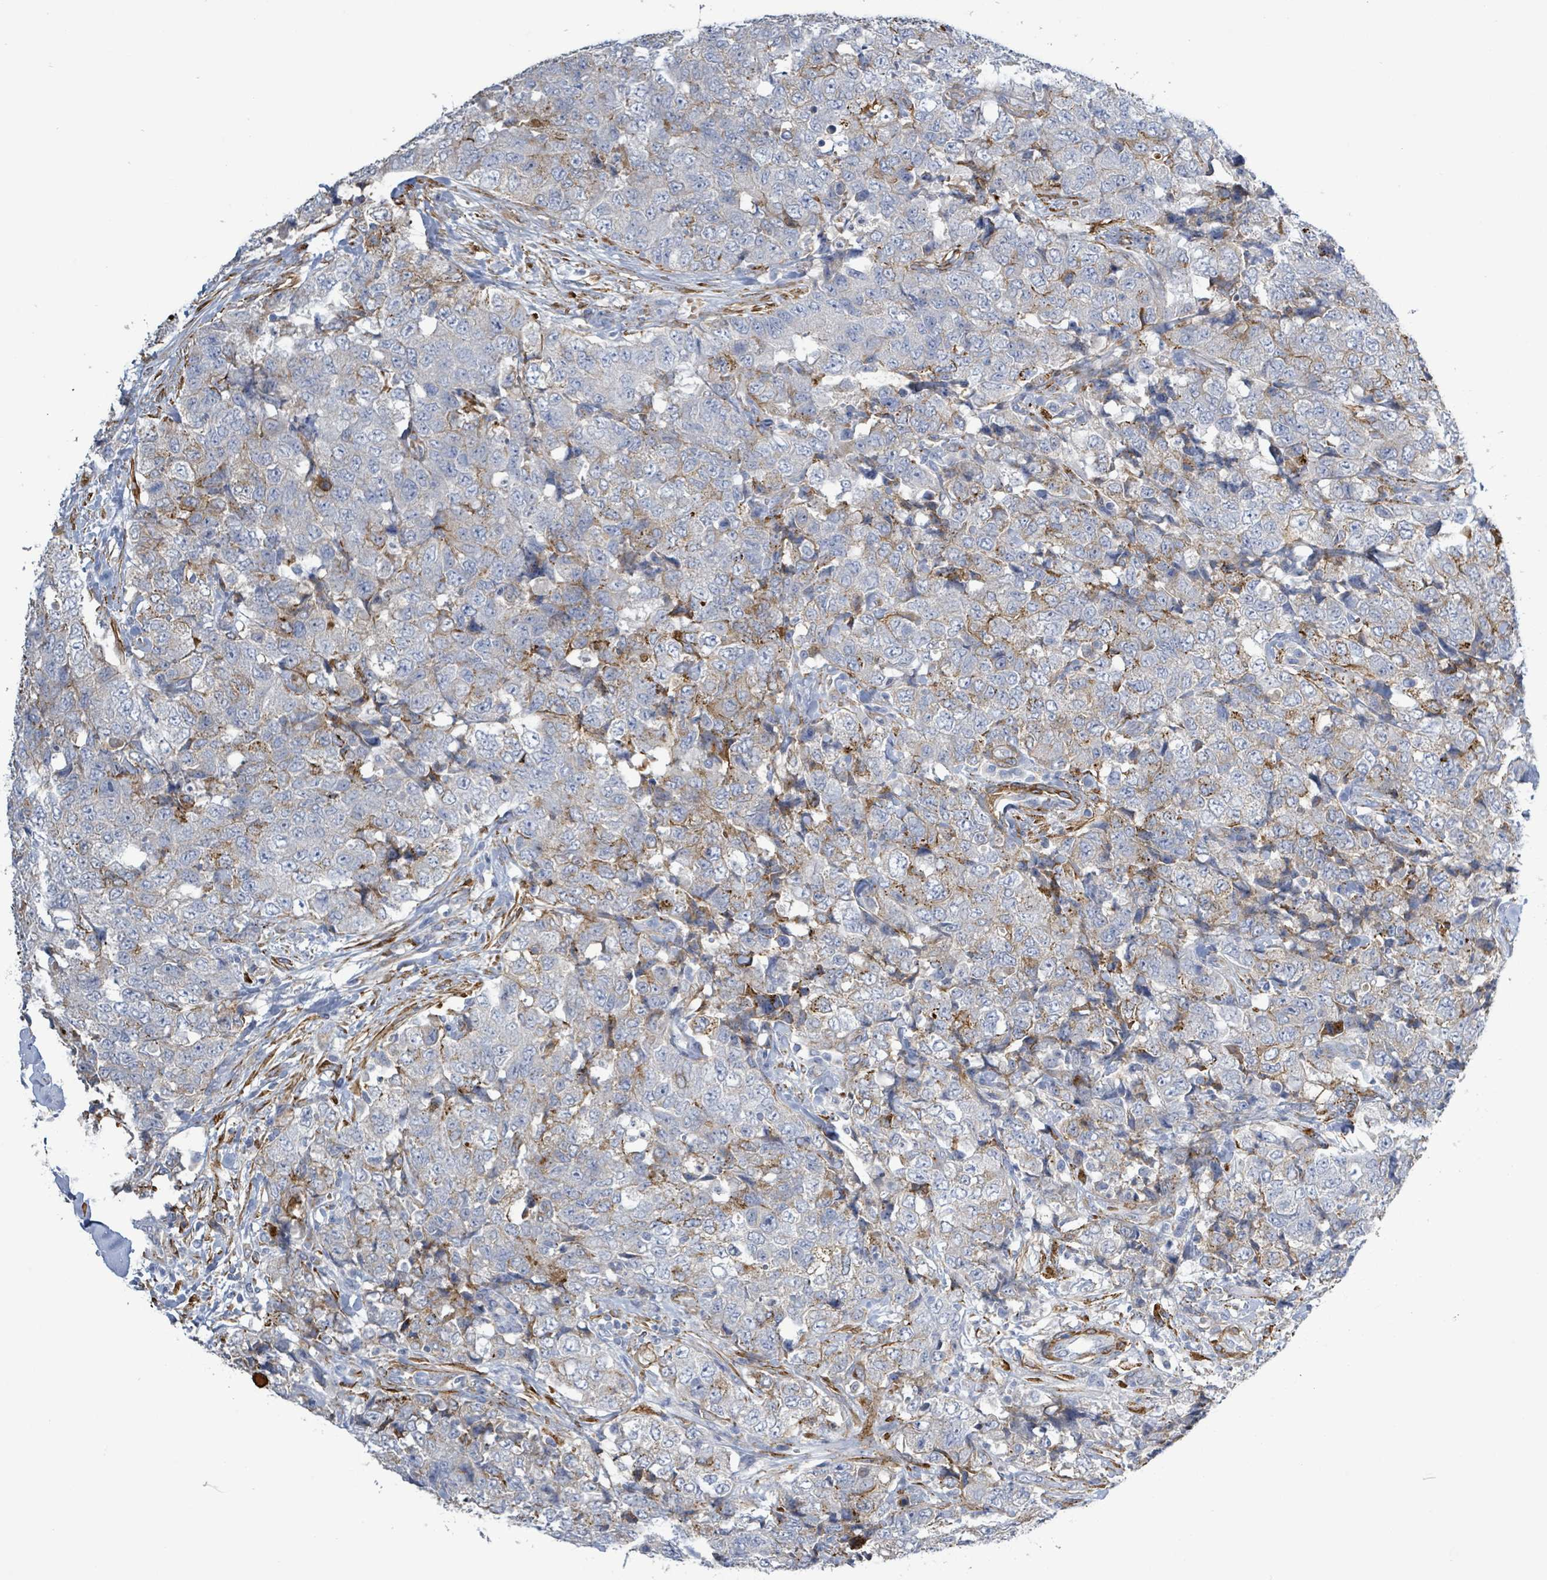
{"staining": {"intensity": "weak", "quantity": "<25%", "location": "cytoplasmic/membranous"}, "tissue": "urothelial cancer", "cell_type": "Tumor cells", "image_type": "cancer", "snomed": [{"axis": "morphology", "description": "Urothelial carcinoma, High grade"}, {"axis": "topography", "description": "Urinary bladder"}], "caption": "Human high-grade urothelial carcinoma stained for a protein using immunohistochemistry demonstrates no staining in tumor cells.", "gene": "DMRTC1B", "patient": {"sex": "female", "age": 78}}